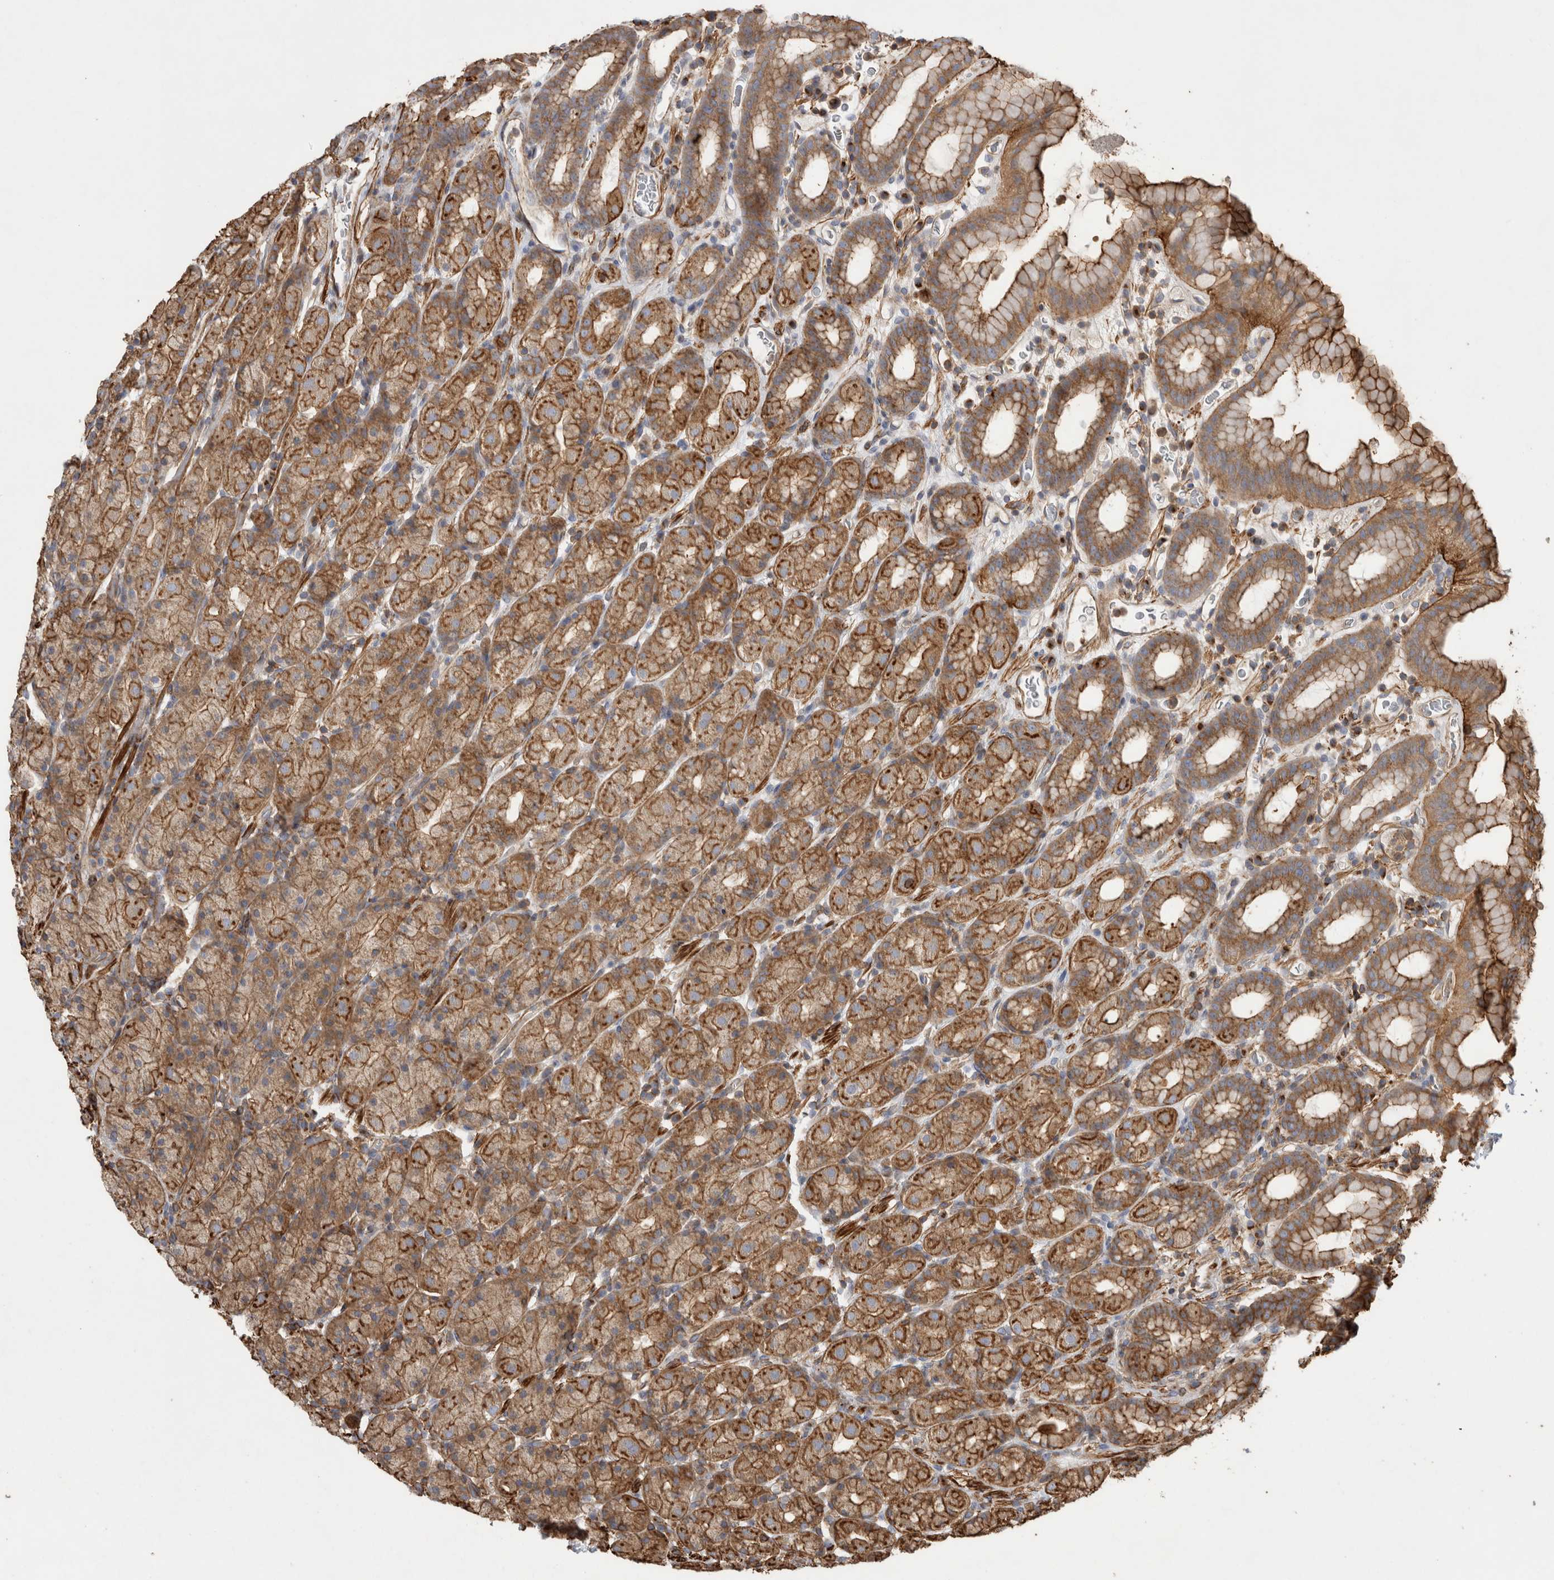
{"staining": {"intensity": "strong", "quantity": ">75%", "location": "cytoplasmic/membranous"}, "tissue": "stomach", "cell_type": "Glandular cells", "image_type": "normal", "snomed": [{"axis": "morphology", "description": "Normal tissue, NOS"}, {"axis": "topography", "description": "Stomach, upper"}], "caption": "Immunohistochemical staining of benign human stomach exhibits >75% levels of strong cytoplasmic/membranous protein staining in approximately >75% of glandular cells.", "gene": "GPER1", "patient": {"sex": "male", "age": 68}}